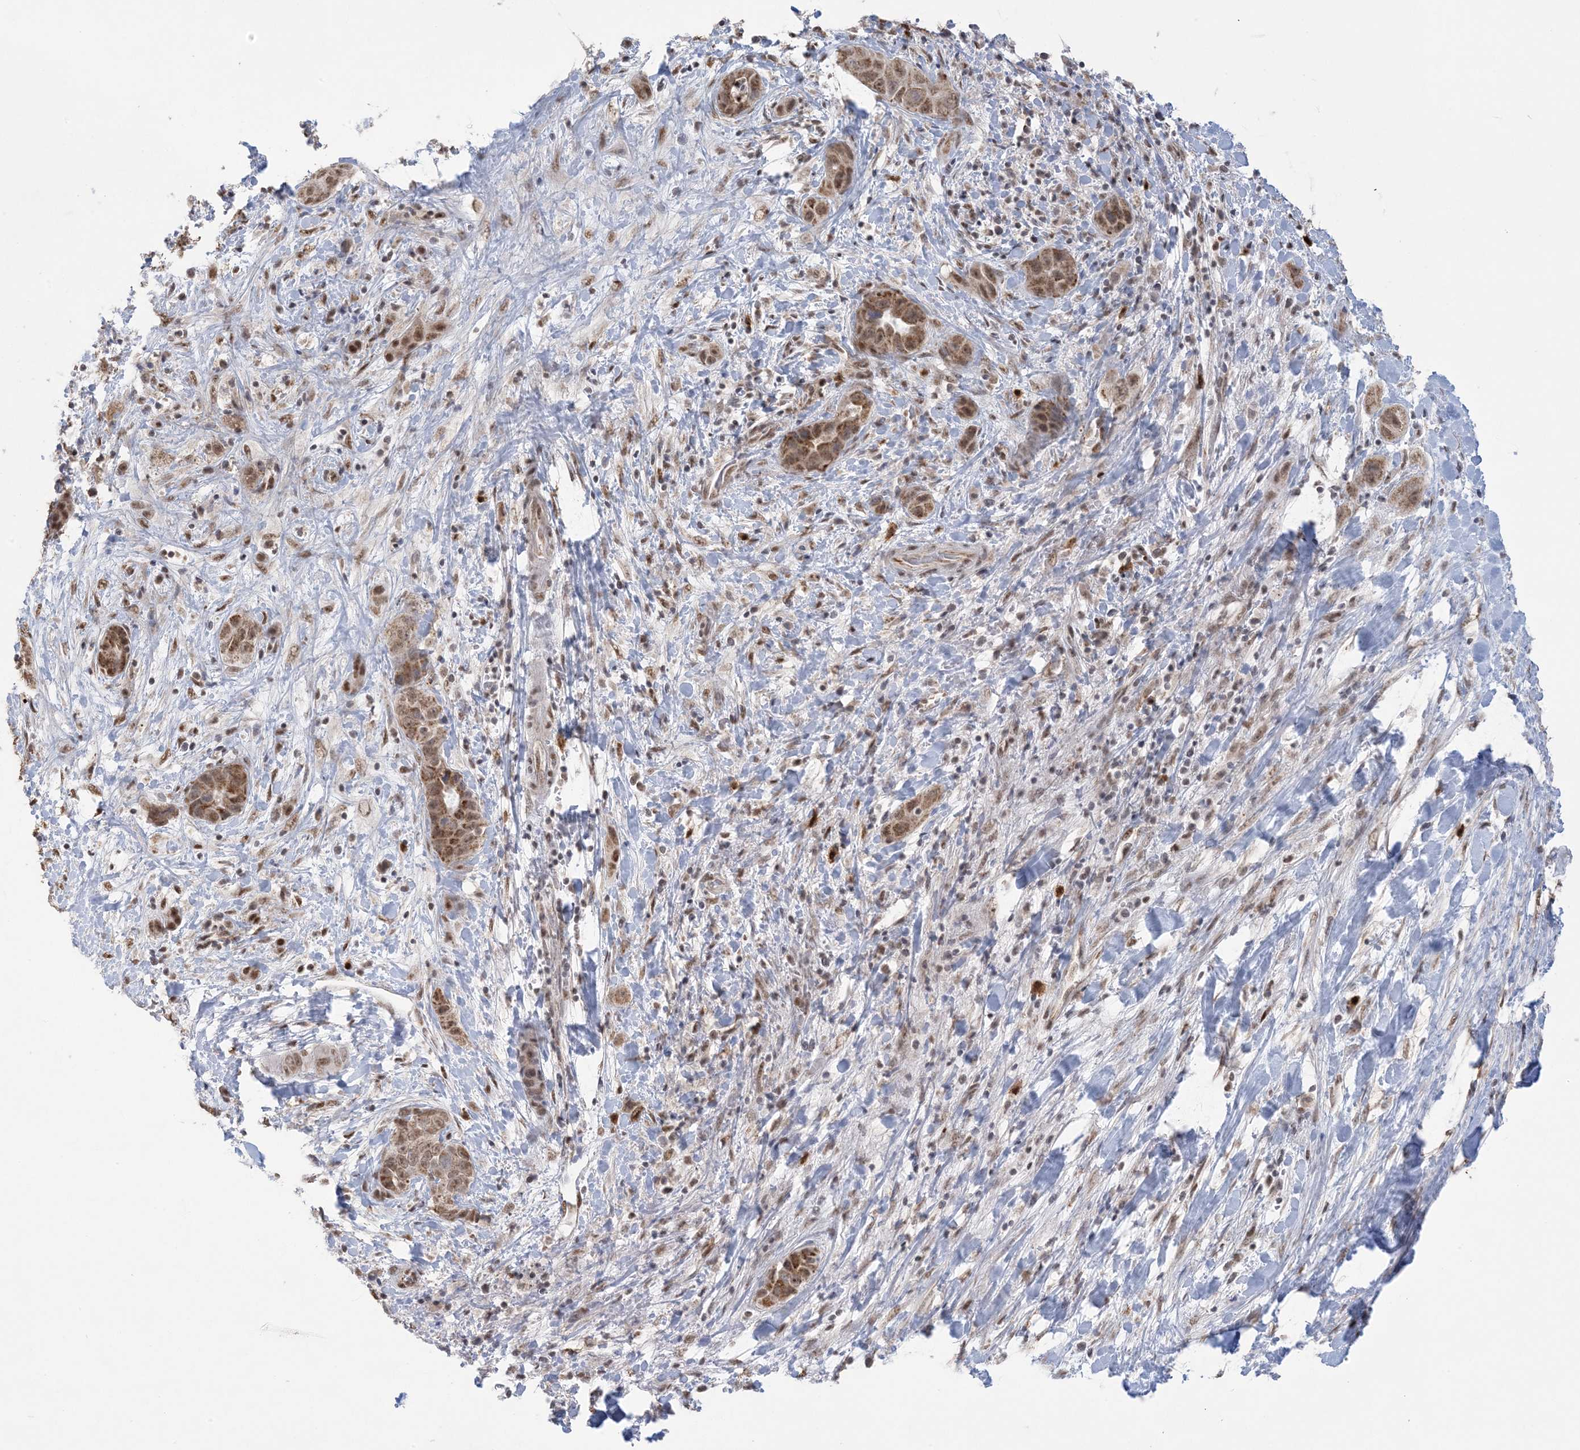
{"staining": {"intensity": "moderate", "quantity": ">75%", "location": "cytoplasmic/membranous,nuclear"}, "tissue": "liver cancer", "cell_type": "Tumor cells", "image_type": "cancer", "snomed": [{"axis": "morphology", "description": "Cholangiocarcinoma"}, {"axis": "topography", "description": "Liver"}], "caption": "DAB (3,3'-diaminobenzidine) immunohistochemical staining of cholangiocarcinoma (liver) displays moderate cytoplasmic/membranous and nuclear protein positivity in approximately >75% of tumor cells. (IHC, brightfield microscopy, high magnification).", "gene": "TRMT10C", "patient": {"sex": "female", "age": 52}}